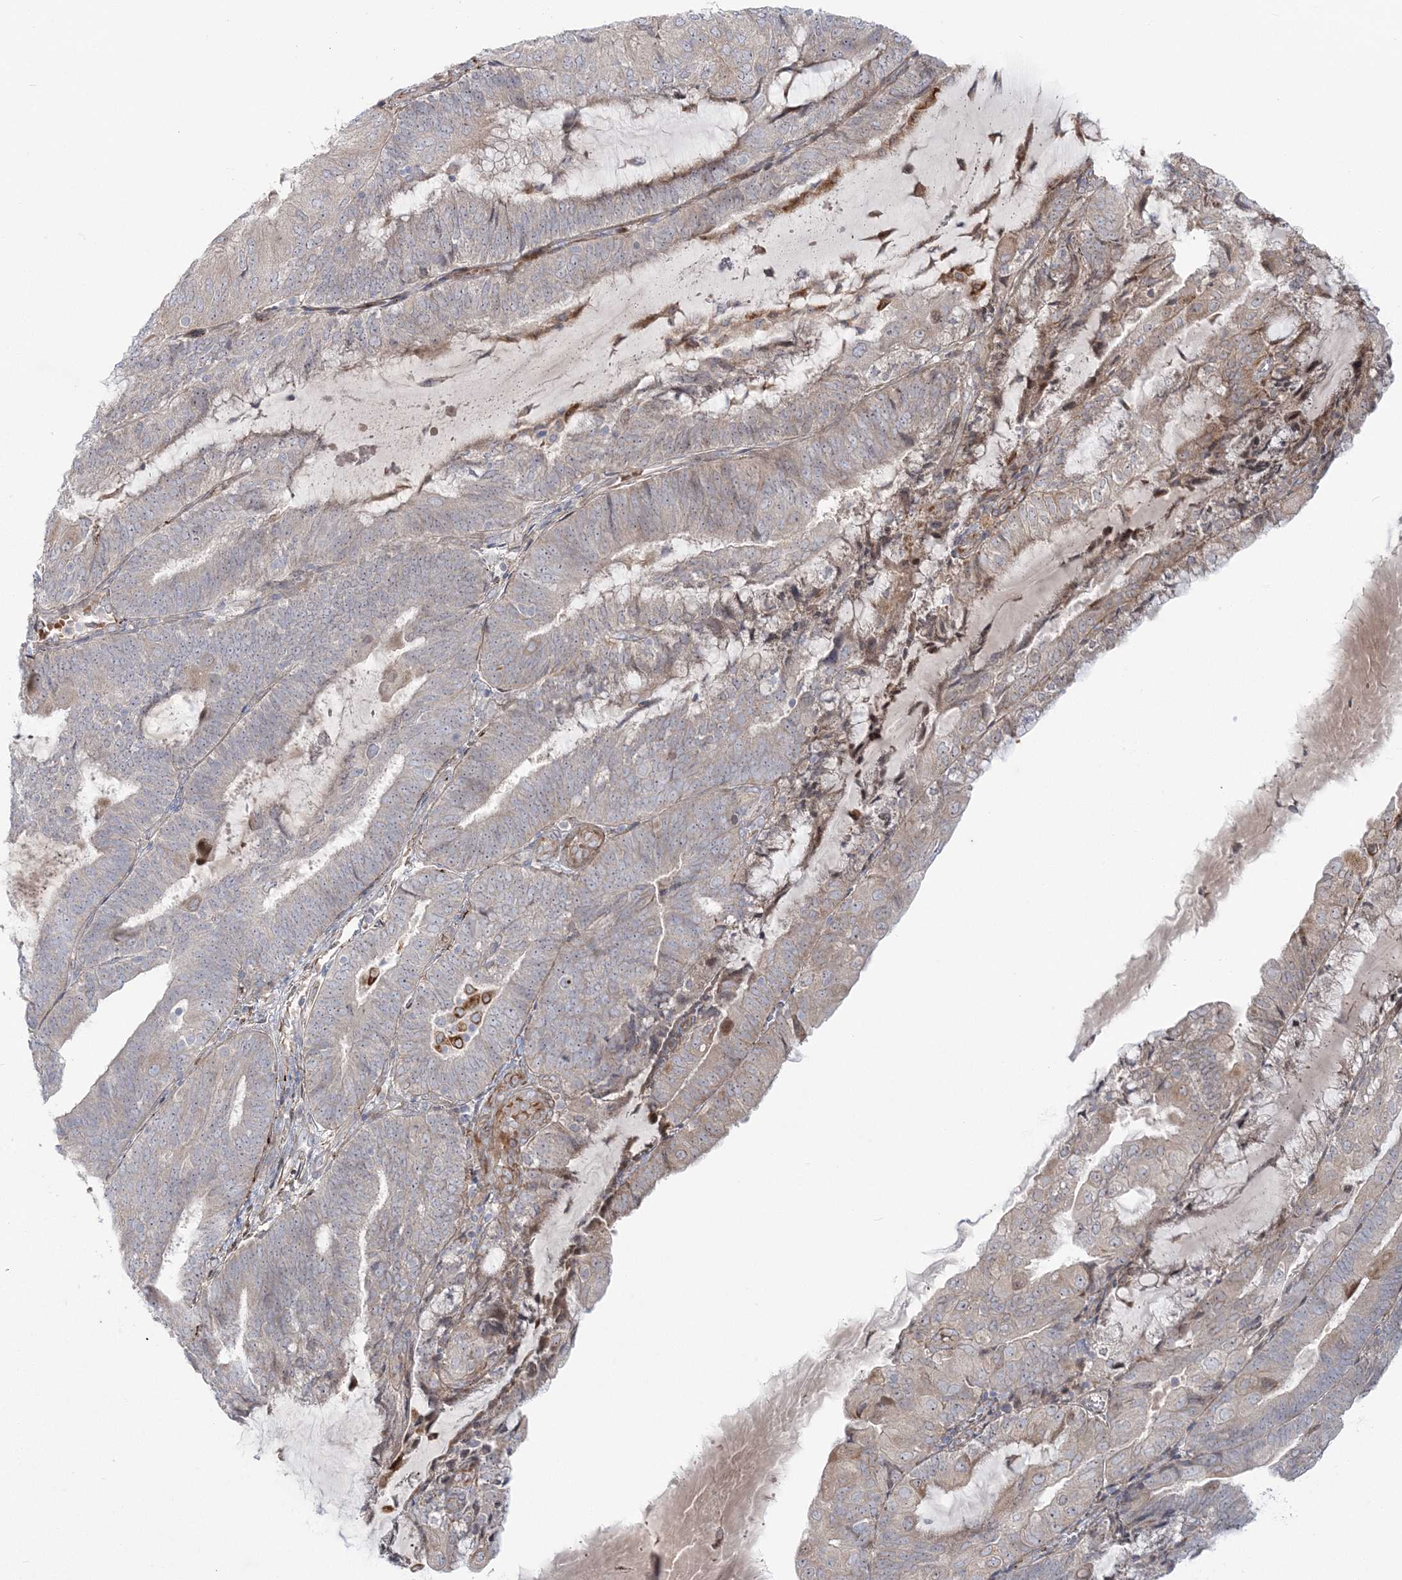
{"staining": {"intensity": "weak", "quantity": "<25%", "location": "cytoplasmic/membranous"}, "tissue": "endometrial cancer", "cell_type": "Tumor cells", "image_type": "cancer", "snomed": [{"axis": "morphology", "description": "Adenocarcinoma, NOS"}, {"axis": "topography", "description": "Endometrium"}], "caption": "IHC of human endometrial adenocarcinoma demonstrates no staining in tumor cells.", "gene": "NUDT9", "patient": {"sex": "female", "age": 81}}